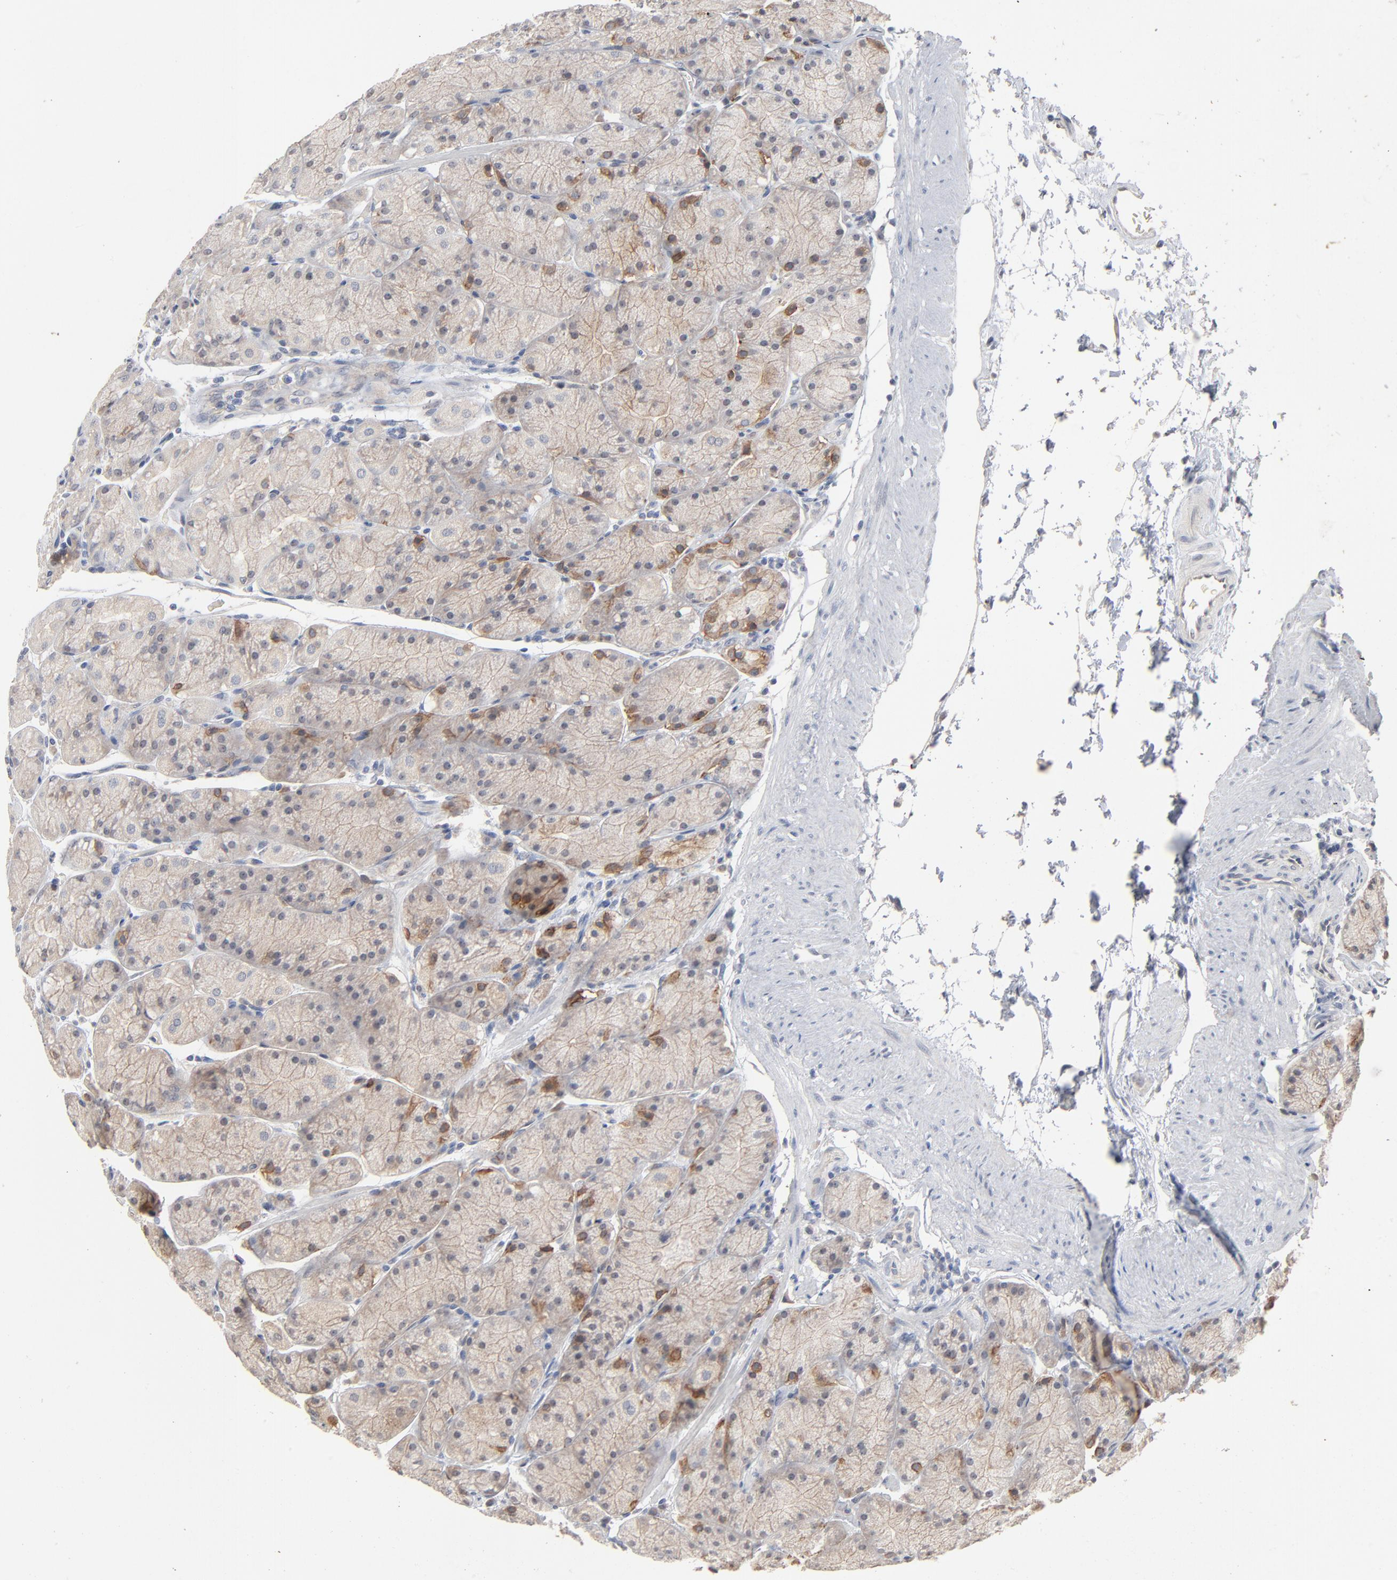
{"staining": {"intensity": "moderate", "quantity": "25%-75%", "location": "cytoplasmic/membranous"}, "tissue": "stomach", "cell_type": "Glandular cells", "image_type": "normal", "snomed": [{"axis": "morphology", "description": "Normal tissue, NOS"}, {"axis": "topography", "description": "Stomach, upper"}, {"axis": "topography", "description": "Stomach"}], "caption": "Stomach stained with a brown dye exhibits moderate cytoplasmic/membranous positive positivity in approximately 25%-75% of glandular cells.", "gene": "EPCAM", "patient": {"sex": "male", "age": 76}}